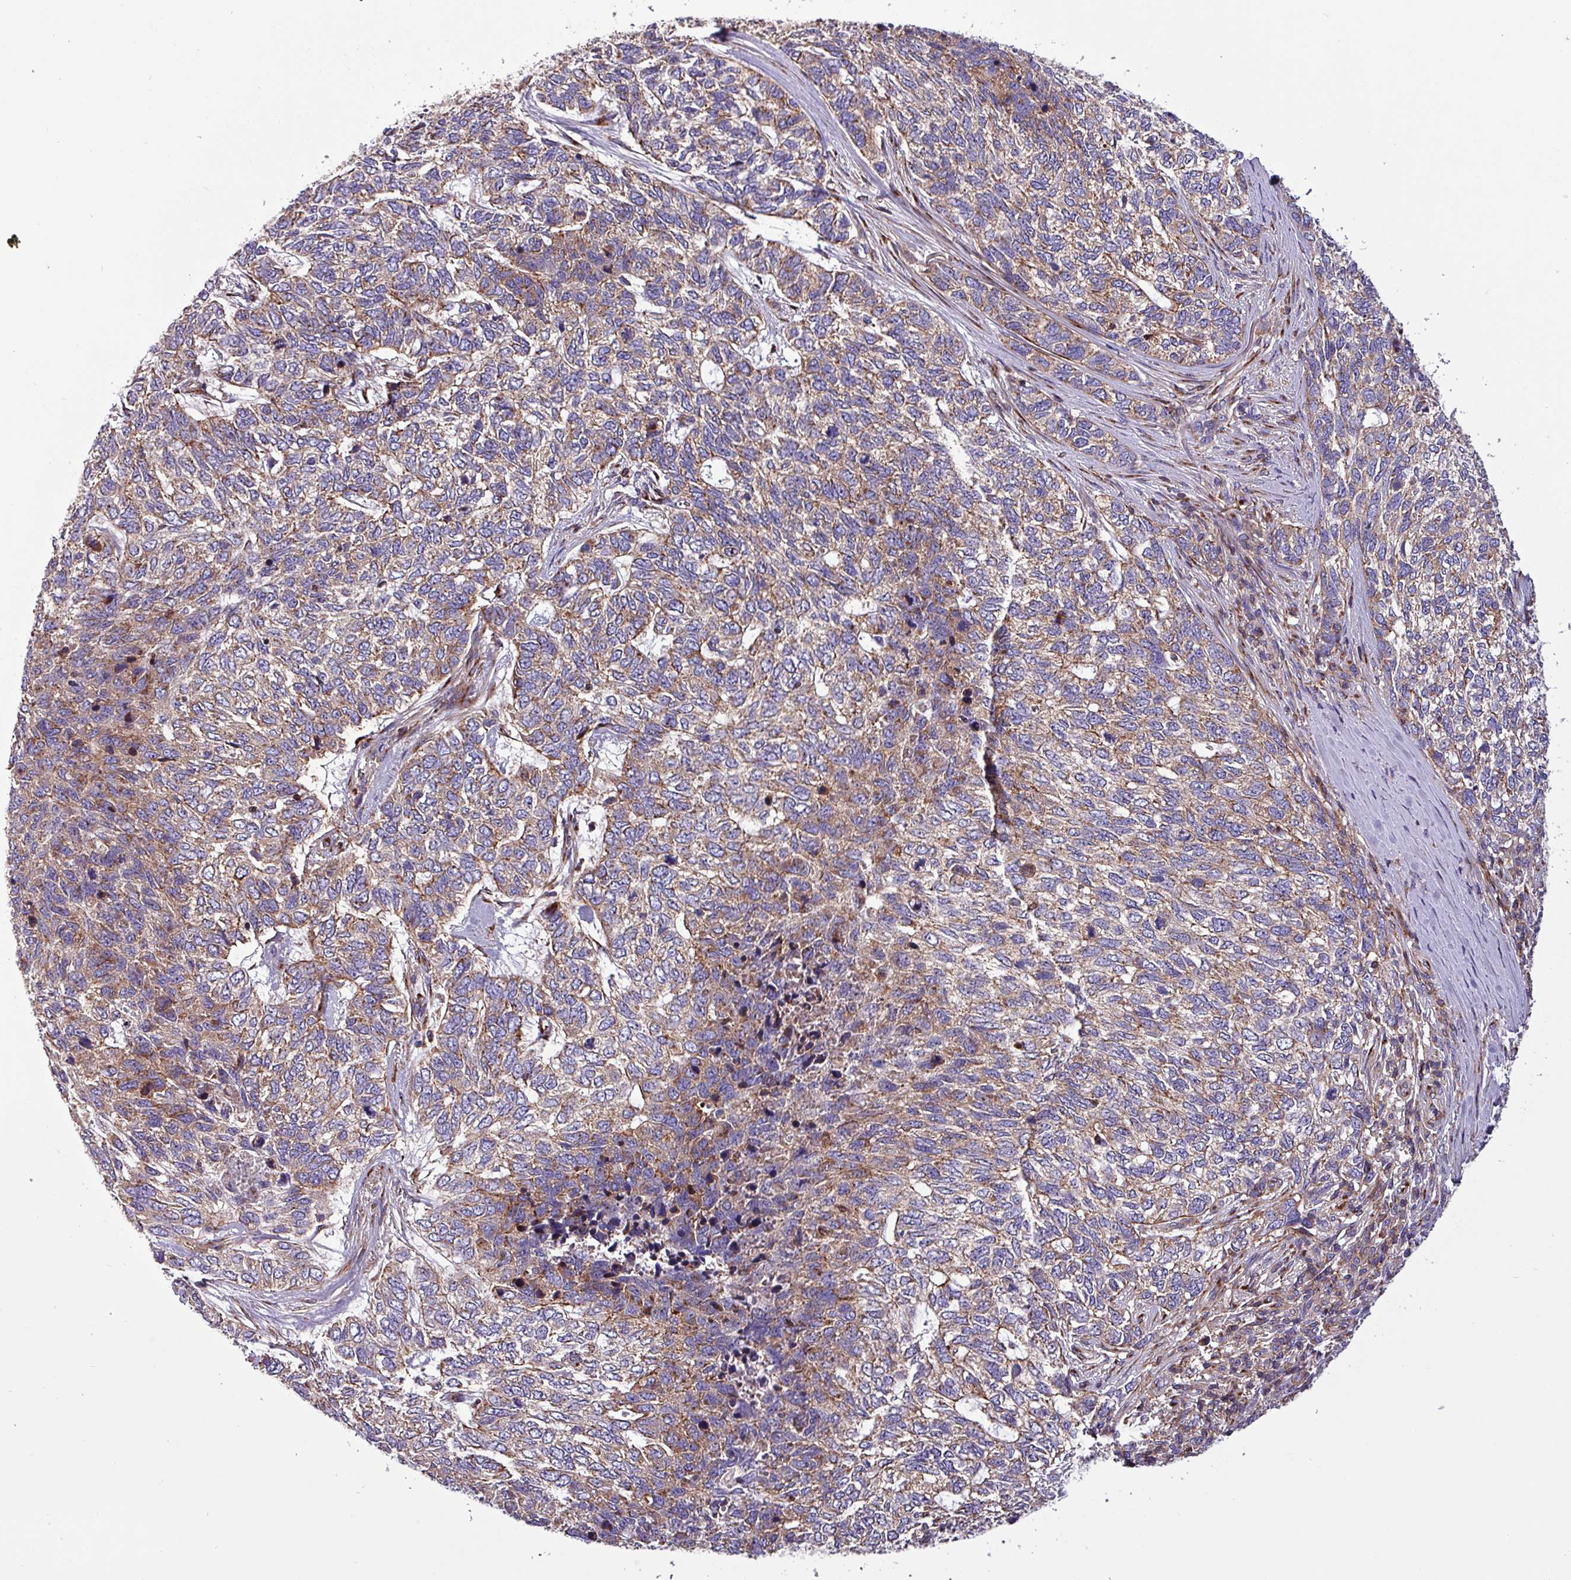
{"staining": {"intensity": "weak", "quantity": ">75%", "location": "cytoplasmic/membranous"}, "tissue": "skin cancer", "cell_type": "Tumor cells", "image_type": "cancer", "snomed": [{"axis": "morphology", "description": "Basal cell carcinoma"}, {"axis": "topography", "description": "Skin"}], "caption": "Tumor cells demonstrate low levels of weak cytoplasmic/membranous positivity in about >75% of cells in human skin cancer (basal cell carcinoma).", "gene": "VAMP4", "patient": {"sex": "female", "age": 65}}